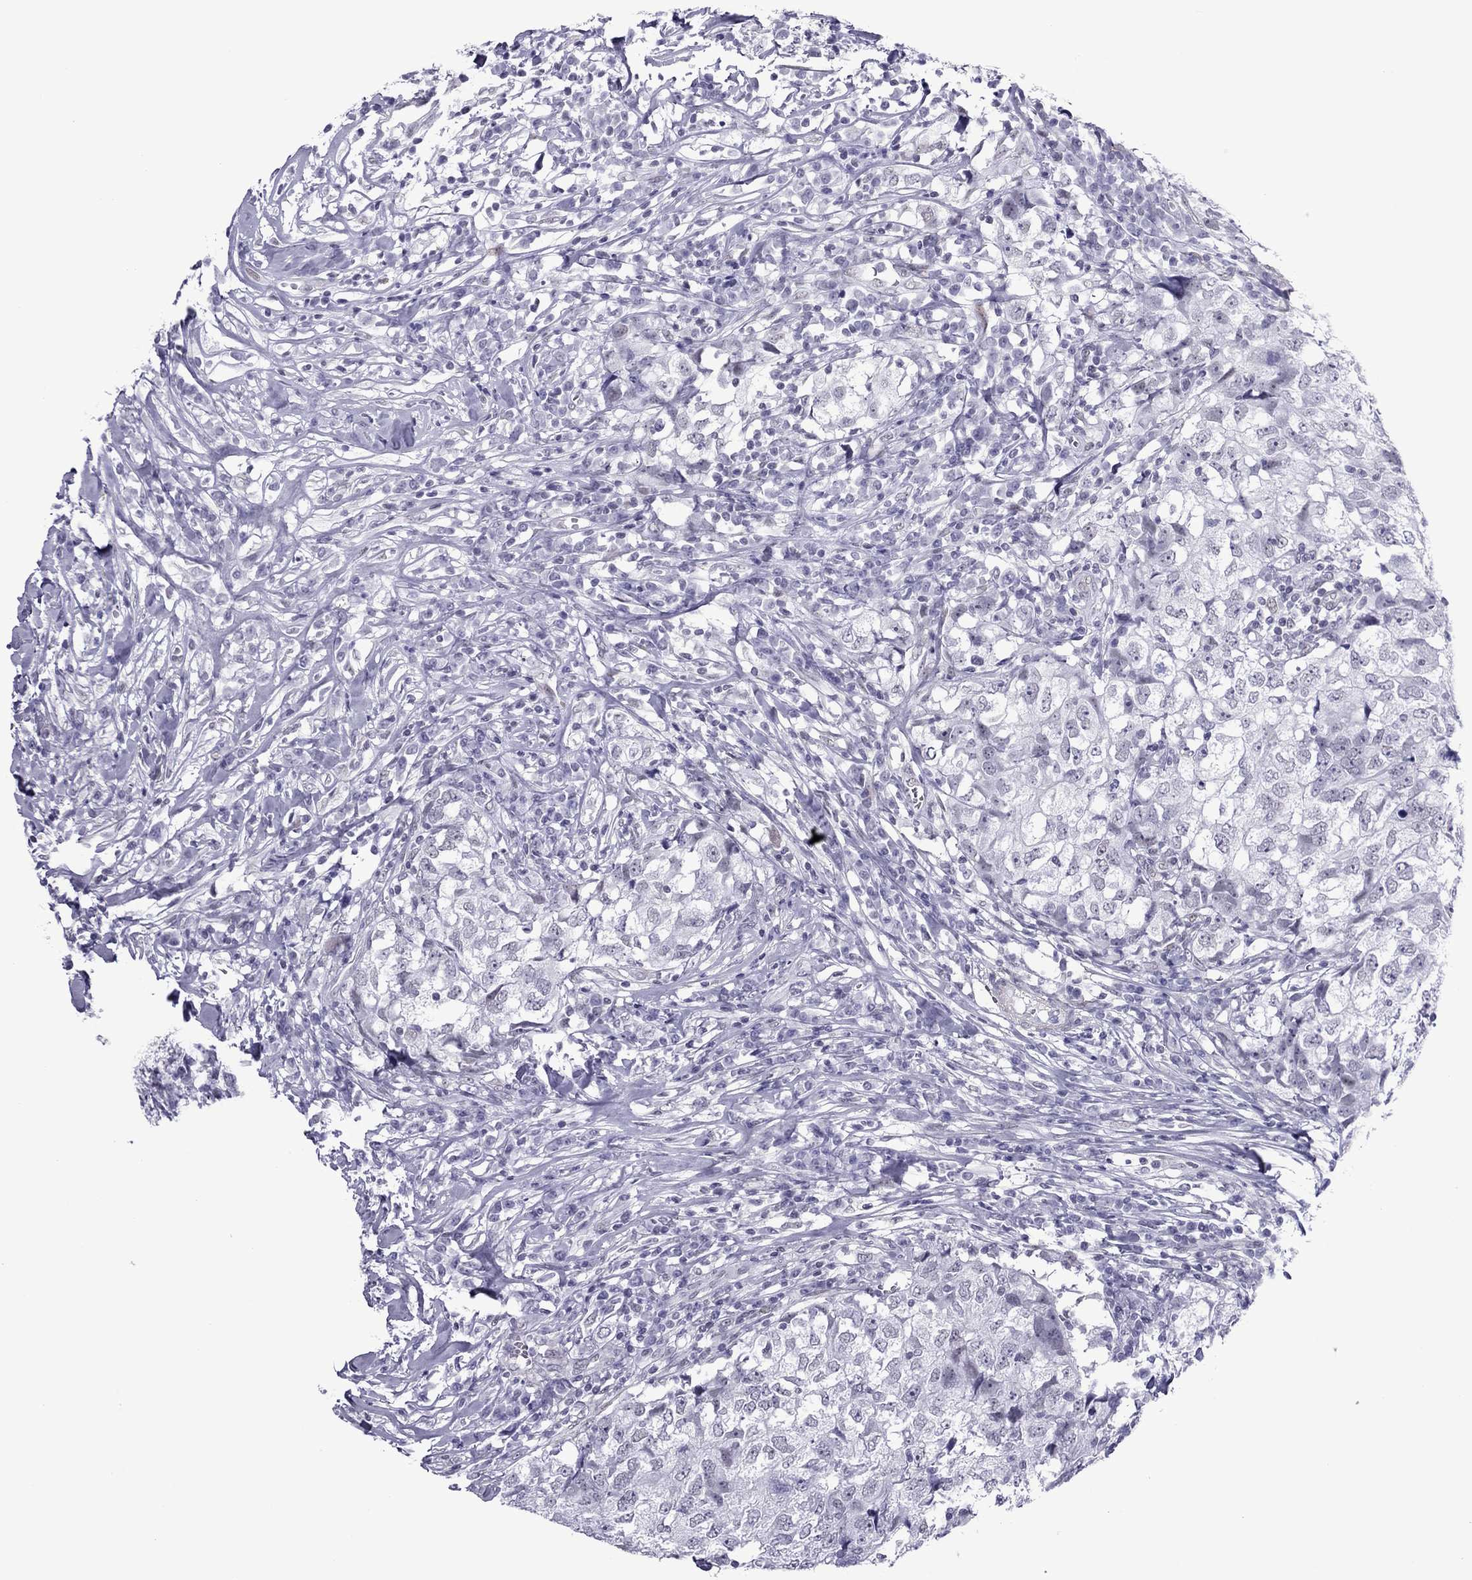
{"staining": {"intensity": "negative", "quantity": "none", "location": "none"}, "tissue": "breast cancer", "cell_type": "Tumor cells", "image_type": "cancer", "snomed": [{"axis": "morphology", "description": "Duct carcinoma"}, {"axis": "topography", "description": "Breast"}], "caption": "Immunohistochemistry photomicrograph of neoplastic tissue: breast infiltrating ductal carcinoma stained with DAB (3,3'-diaminobenzidine) shows no significant protein positivity in tumor cells. Brightfield microscopy of IHC stained with DAB (3,3'-diaminobenzidine) (brown) and hematoxylin (blue), captured at high magnification.", "gene": "ZNF646", "patient": {"sex": "female", "age": 30}}